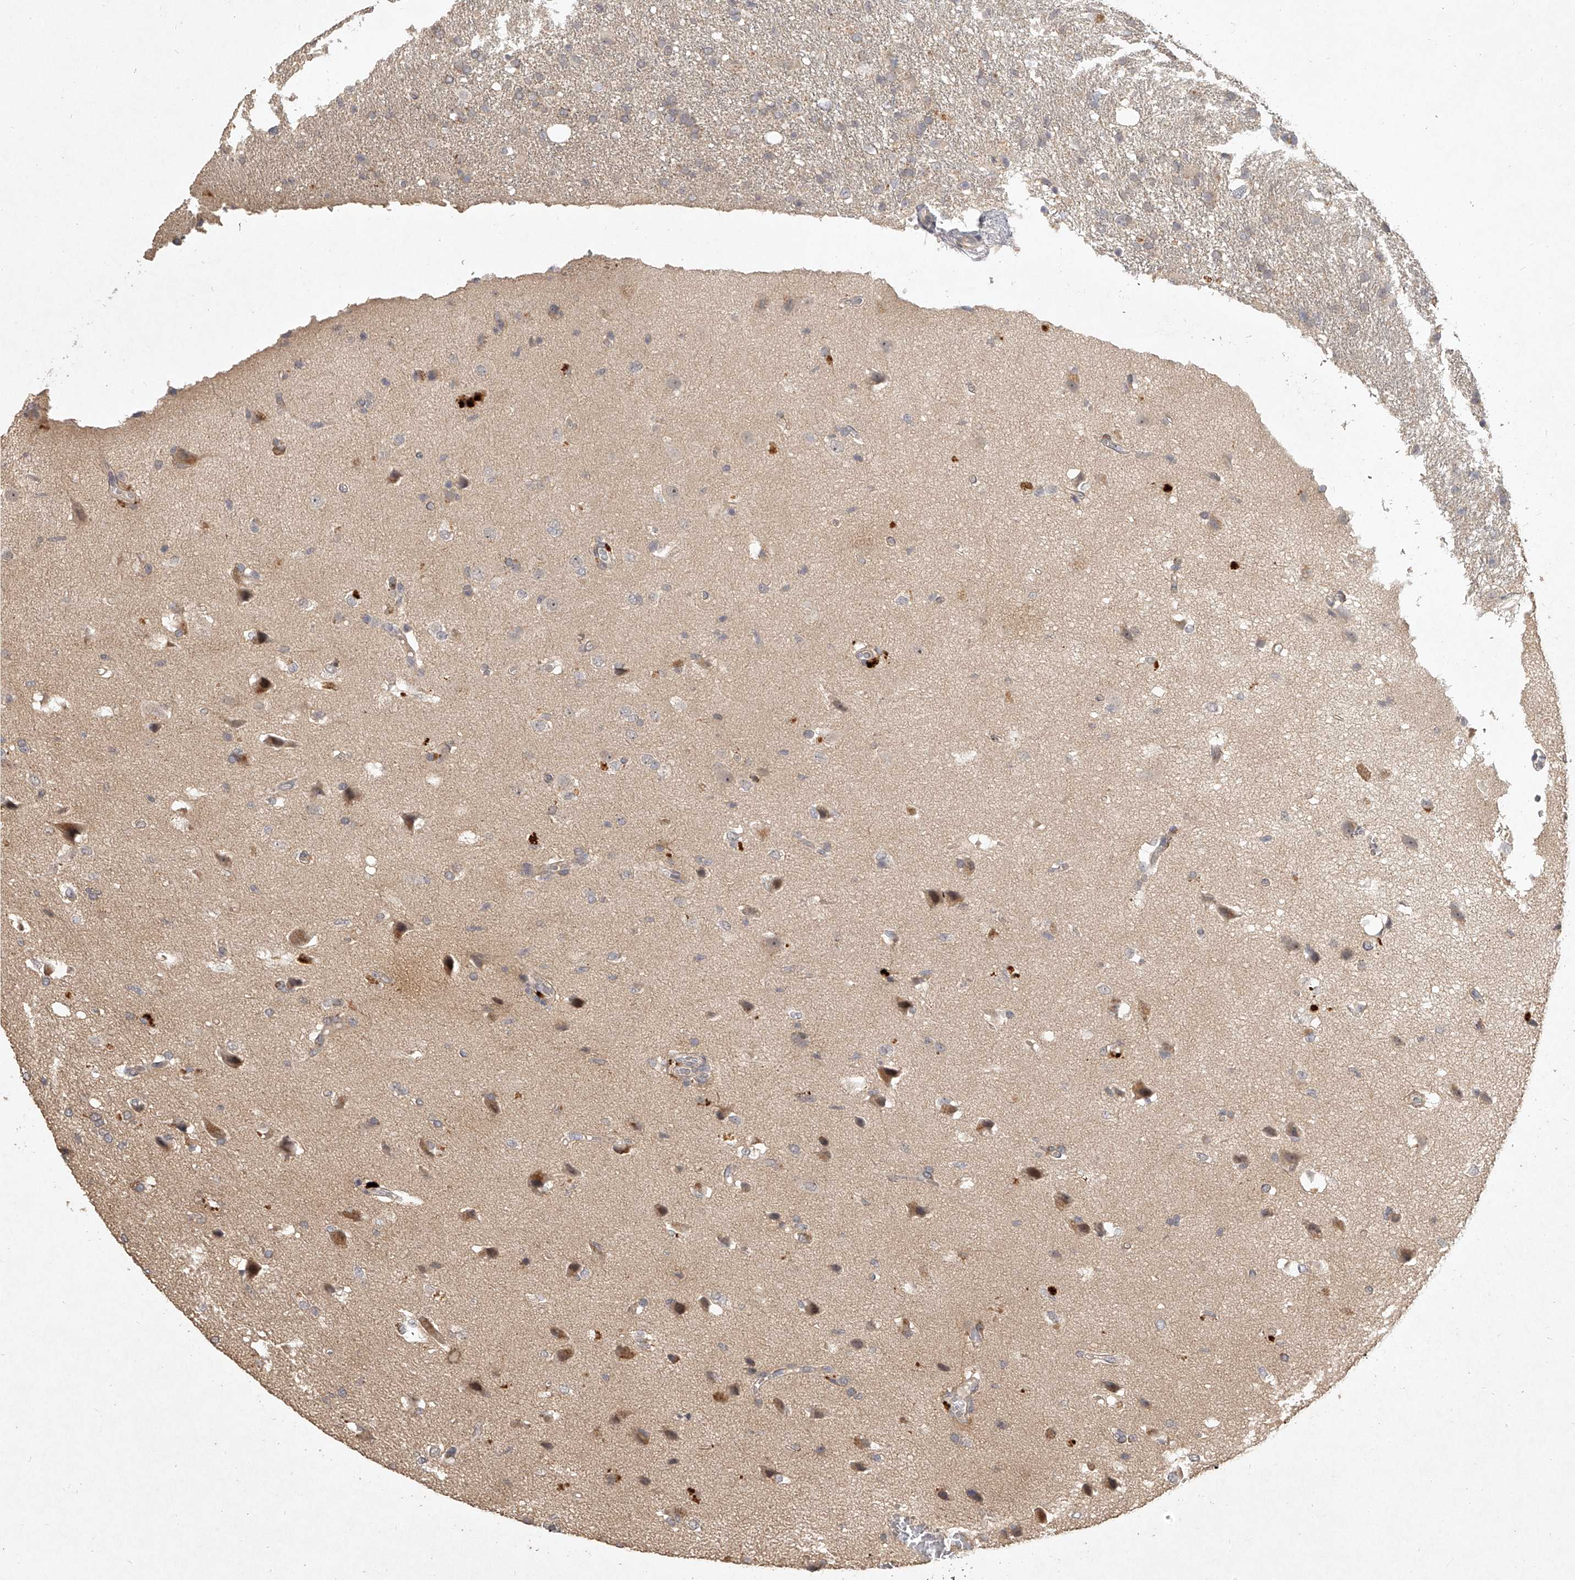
{"staining": {"intensity": "weak", "quantity": "<25%", "location": "cytoplasmic/membranous"}, "tissue": "glioma", "cell_type": "Tumor cells", "image_type": "cancer", "snomed": [{"axis": "morphology", "description": "Glioma, malignant, High grade"}, {"axis": "topography", "description": "Brain"}], "caption": "The photomicrograph exhibits no staining of tumor cells in malignant glioma (high-grade).", "gene": "SLC37A1", "patient": {"sex": "female", "age": 57}}